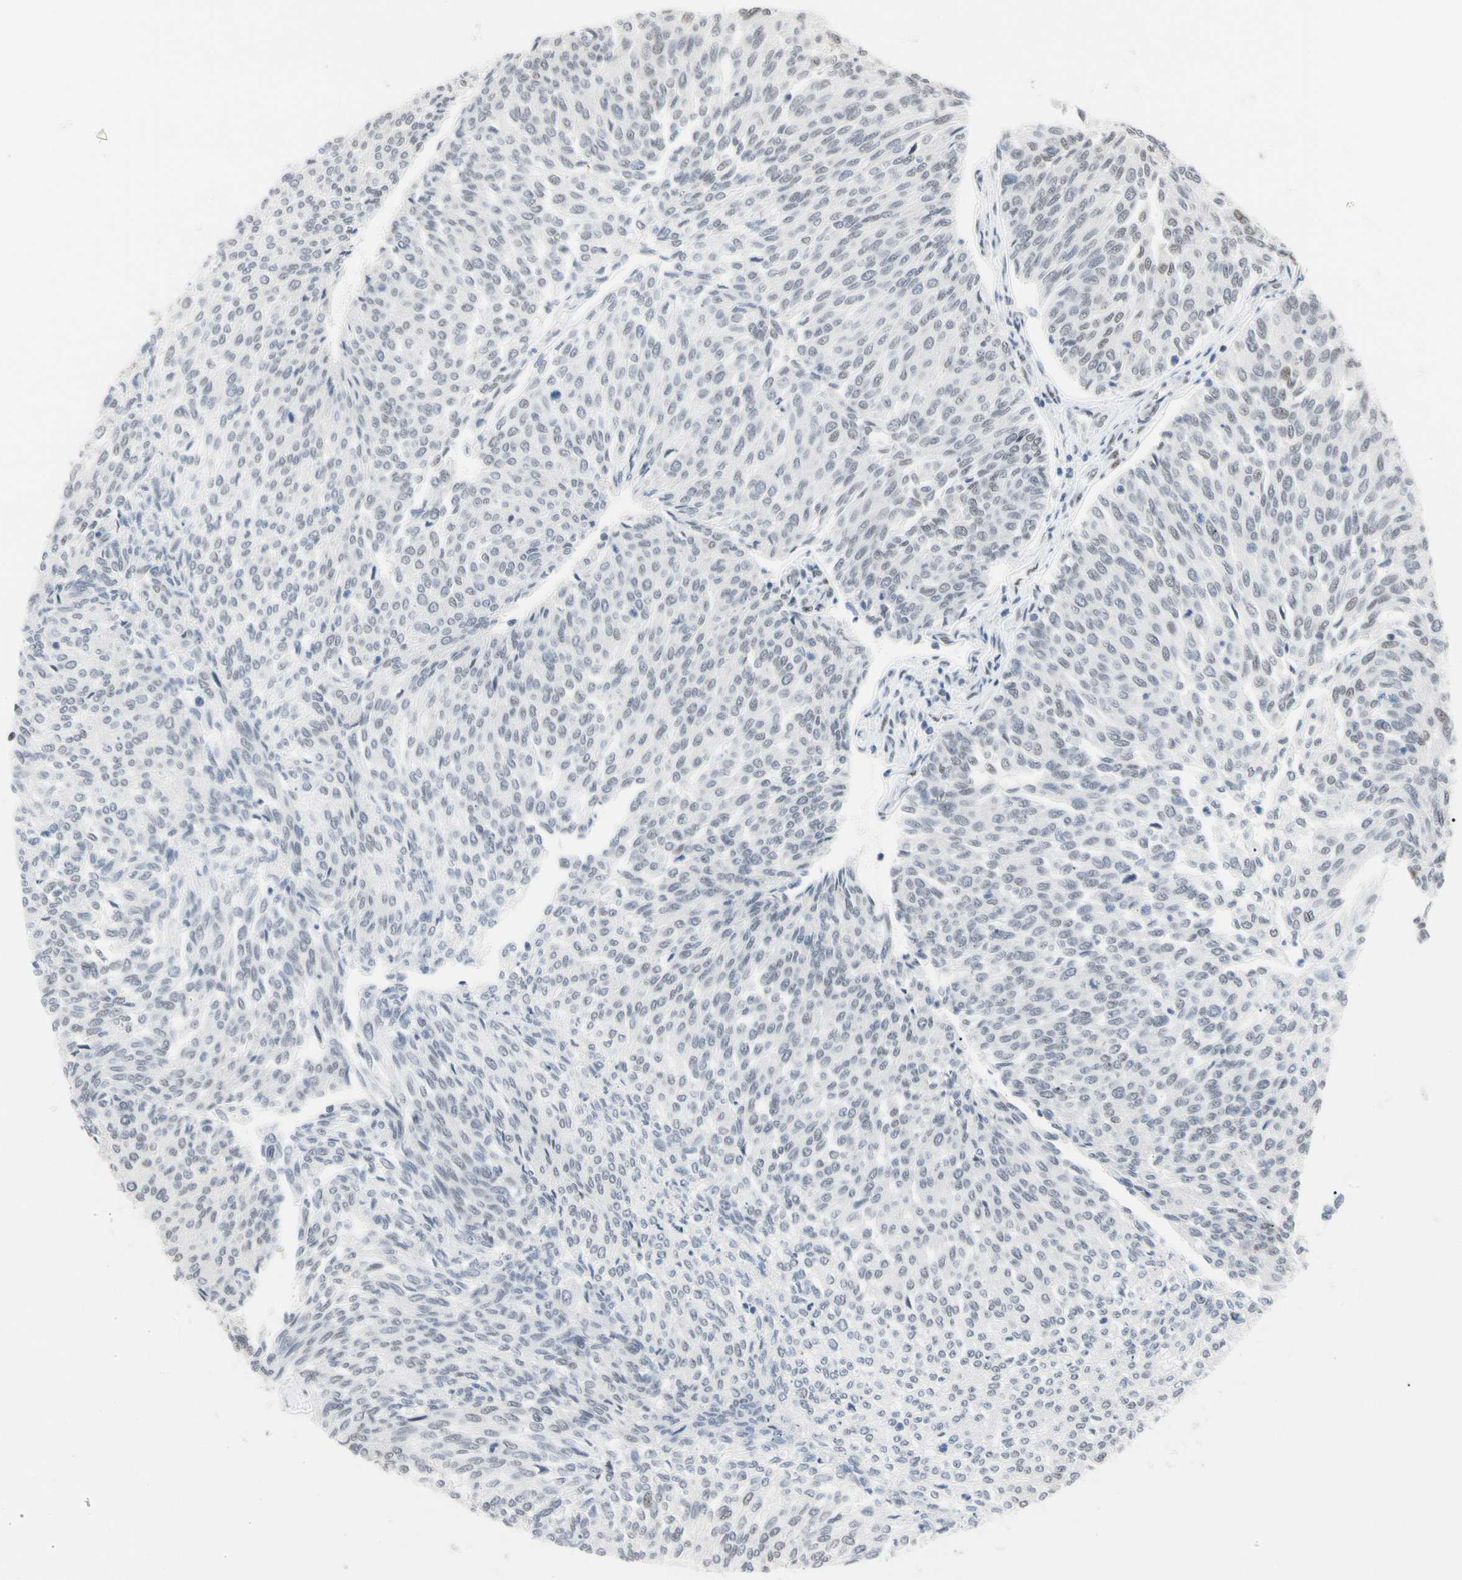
{"staining": {"intensity": "weak", "quantity": "<25%", "location": "nuclear"}, "tissue": "urothelial cancer", "cell_type": "Tumor cells", "image_type": "cancer", "snomed": [{"axis": "morphology", "description": "Urothelial carcinoma, Low grade"}, {"axis": "topography", "description": "Urinary bladder"}], "caption": "The image reveals no significant expression in tumor cells of urothelial cancer.", "gene": "FAM98B", "patient": {"sex": "female", "age": 79}}